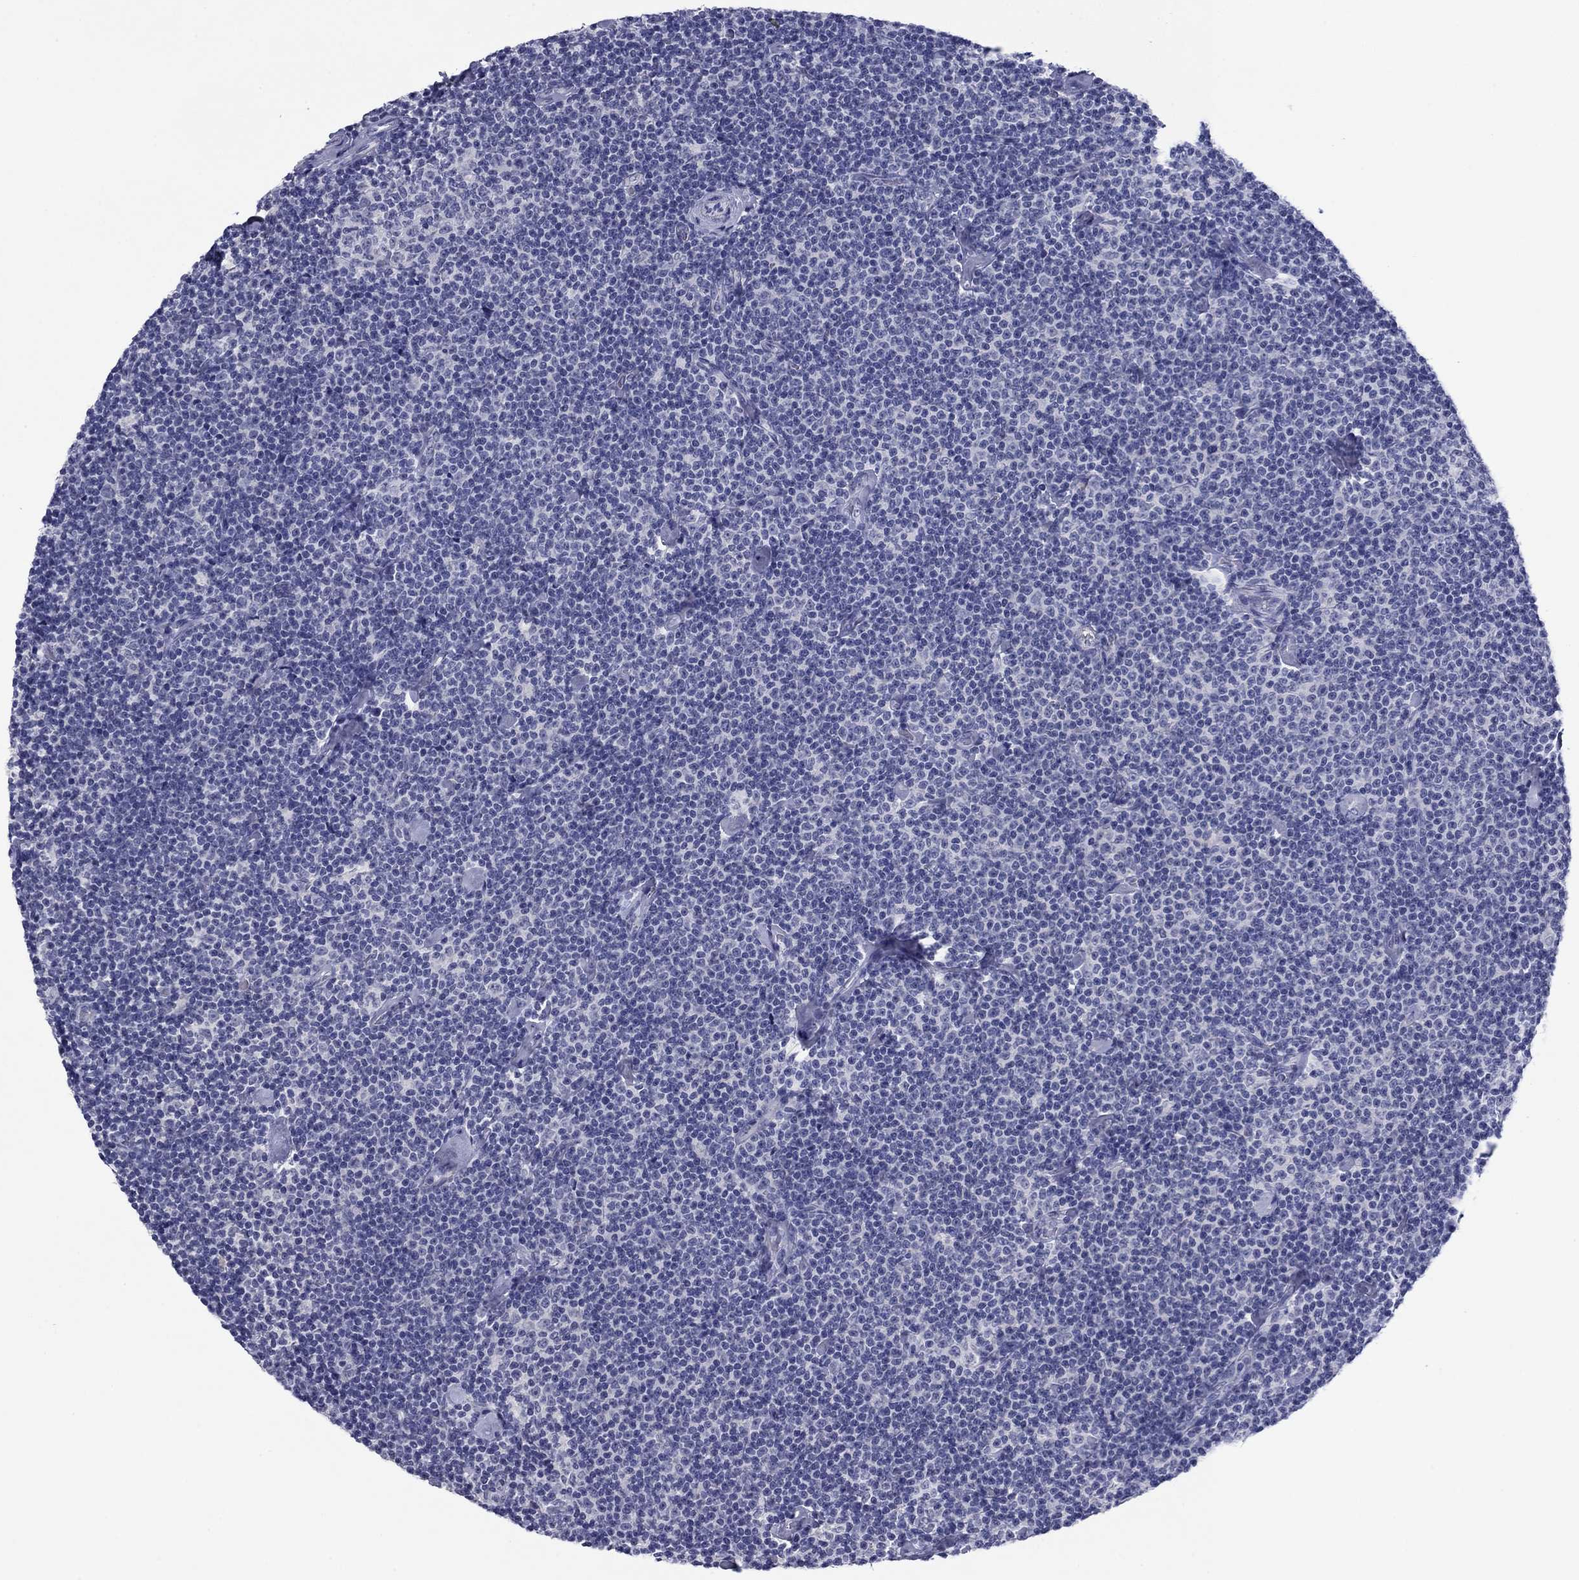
{"staining": {"intensity": "negative", "quantity": "none", "location": "none"}, "tissue": "lymphoma", "cell_type": "Tumor cells", "image_type": "cancer", "snomed": [{"axis": "morphology", "description": "Malignant lymphoma, non-Hodgkin's type, Low grade"}, {"axis": "topography", "description": "Lymph node"}], "caption": "The image shows no staining of tumor cells in lymphoma.", "gene": "HAO1", "patient": {"sex": "male", "age": 81}}